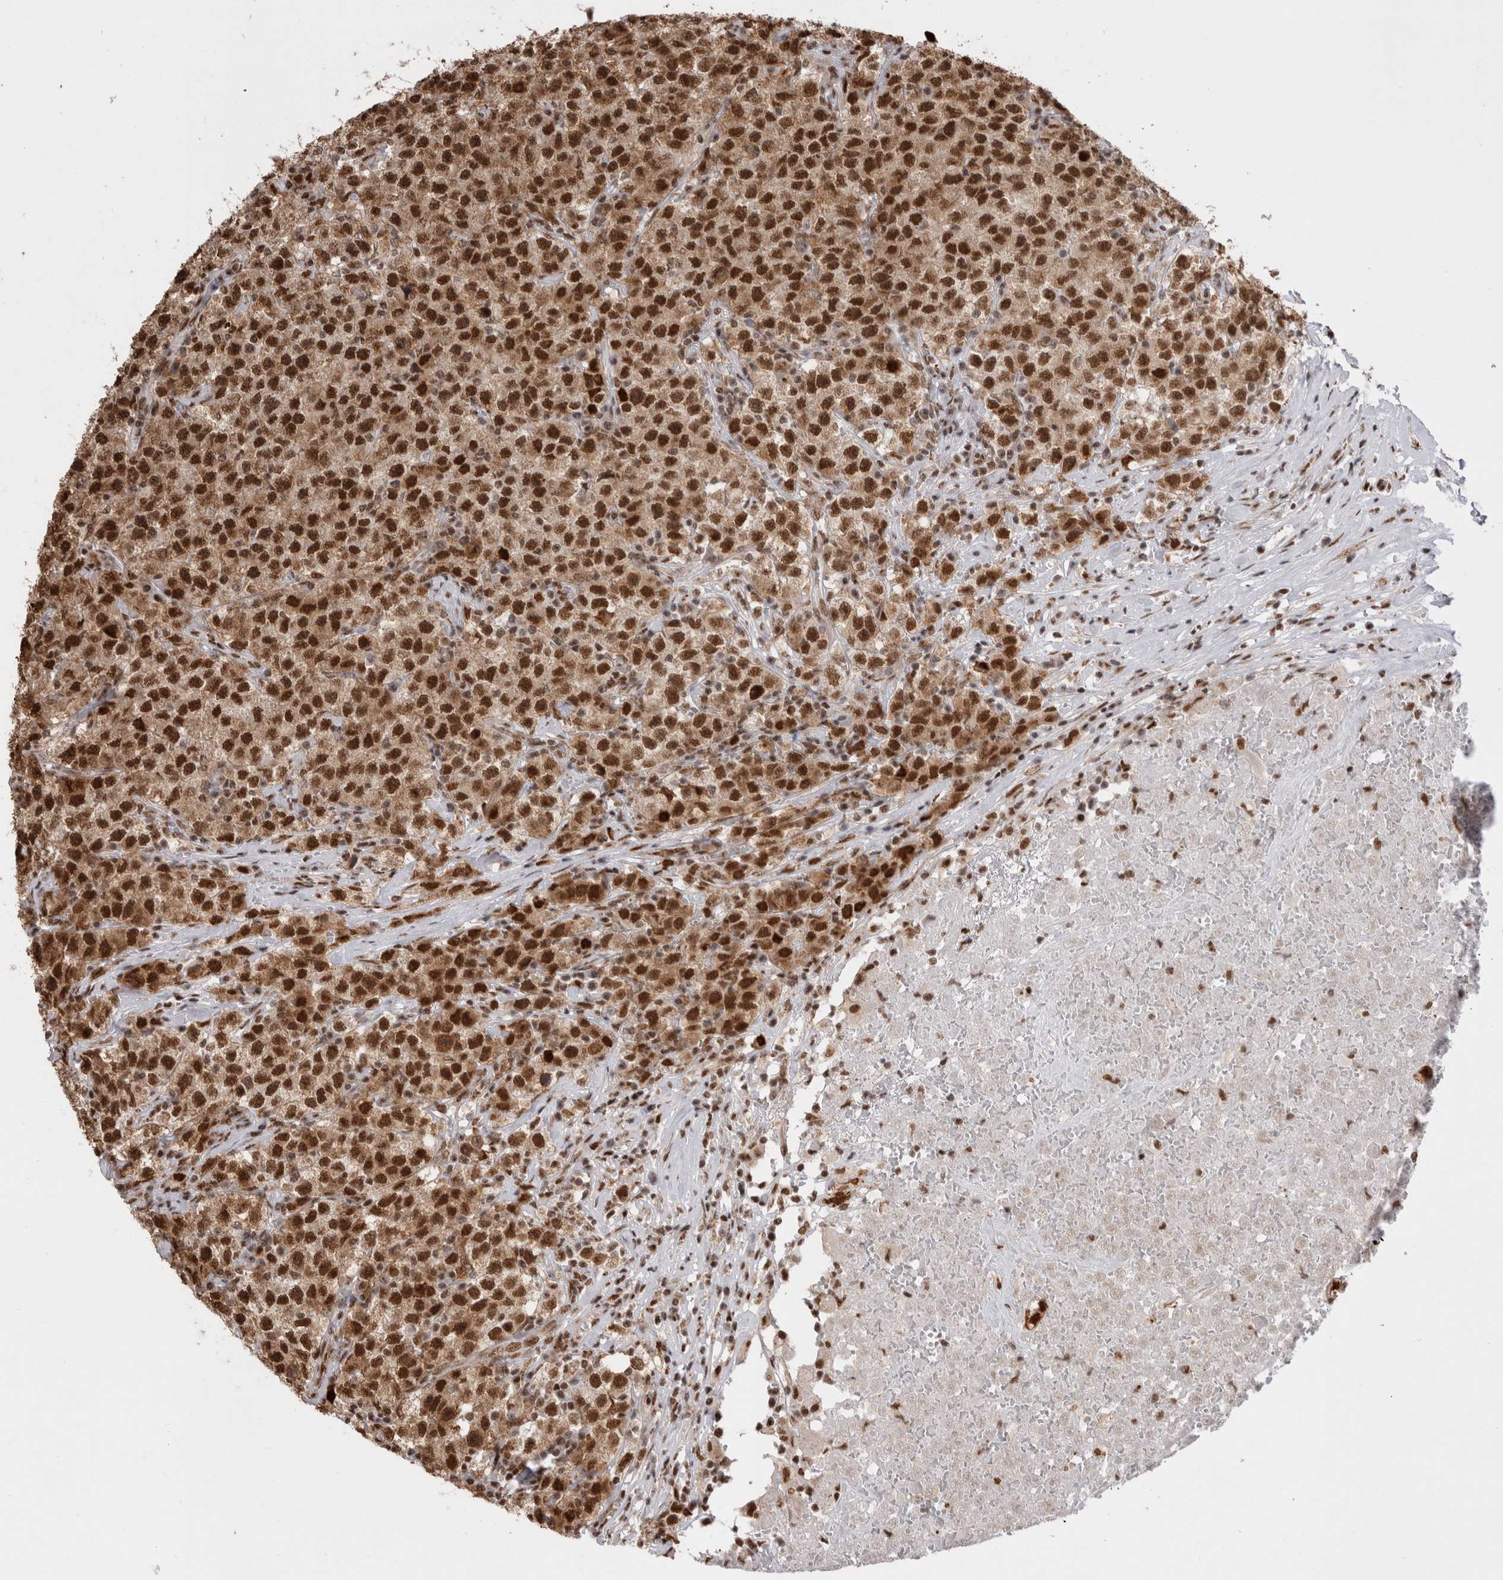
{"staining": {"intensity": "strong", "quantity": ">75%", "location": "nuclear"}, "tissue": "testis cancer", "cell_type": "Tumor cells", "image_type": "cancer", "snomed": [{"axis": "morphology", "description": "Seminoma, NOS"}, {"axis": "topography", "description": "Testis"}], "caption": "Immunohistochemical staining of human testis cancer (seminoma) reveals high levels of strong nuclear staining in approximately >75% of tumor cells.", "gene": "EYA2", "patient": {"sex": "male", "age": 22}}